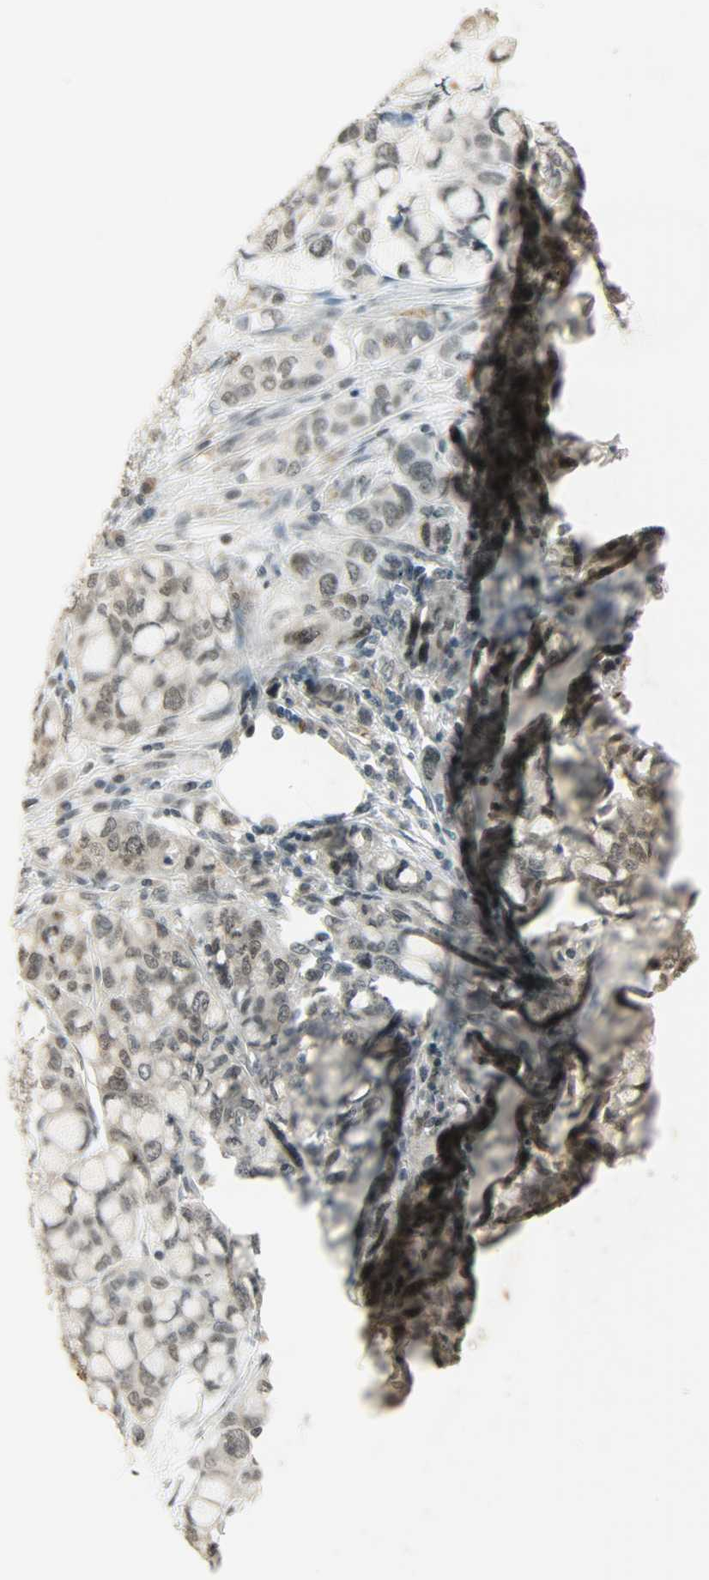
{"staining": {"intensity": "weak", "quantity": "25%-75%", "location": "nuclear"}, "tissue": "stomach cancer", "cell_type": "Tumor cells", "image_type": "cancer", "snomed": [{"axis": "morphology", "description": "Adenocarcinoma, NOS"}, {"axis": "topography", "description": "Stomach, lower"}], "caption": "Human stomach cancer (adenocarcinoma) stained with a protein marker shows weak staining in tumor cells.", "gene": "SMARCA5", "patient": {"sex": "male", "age": 84}}